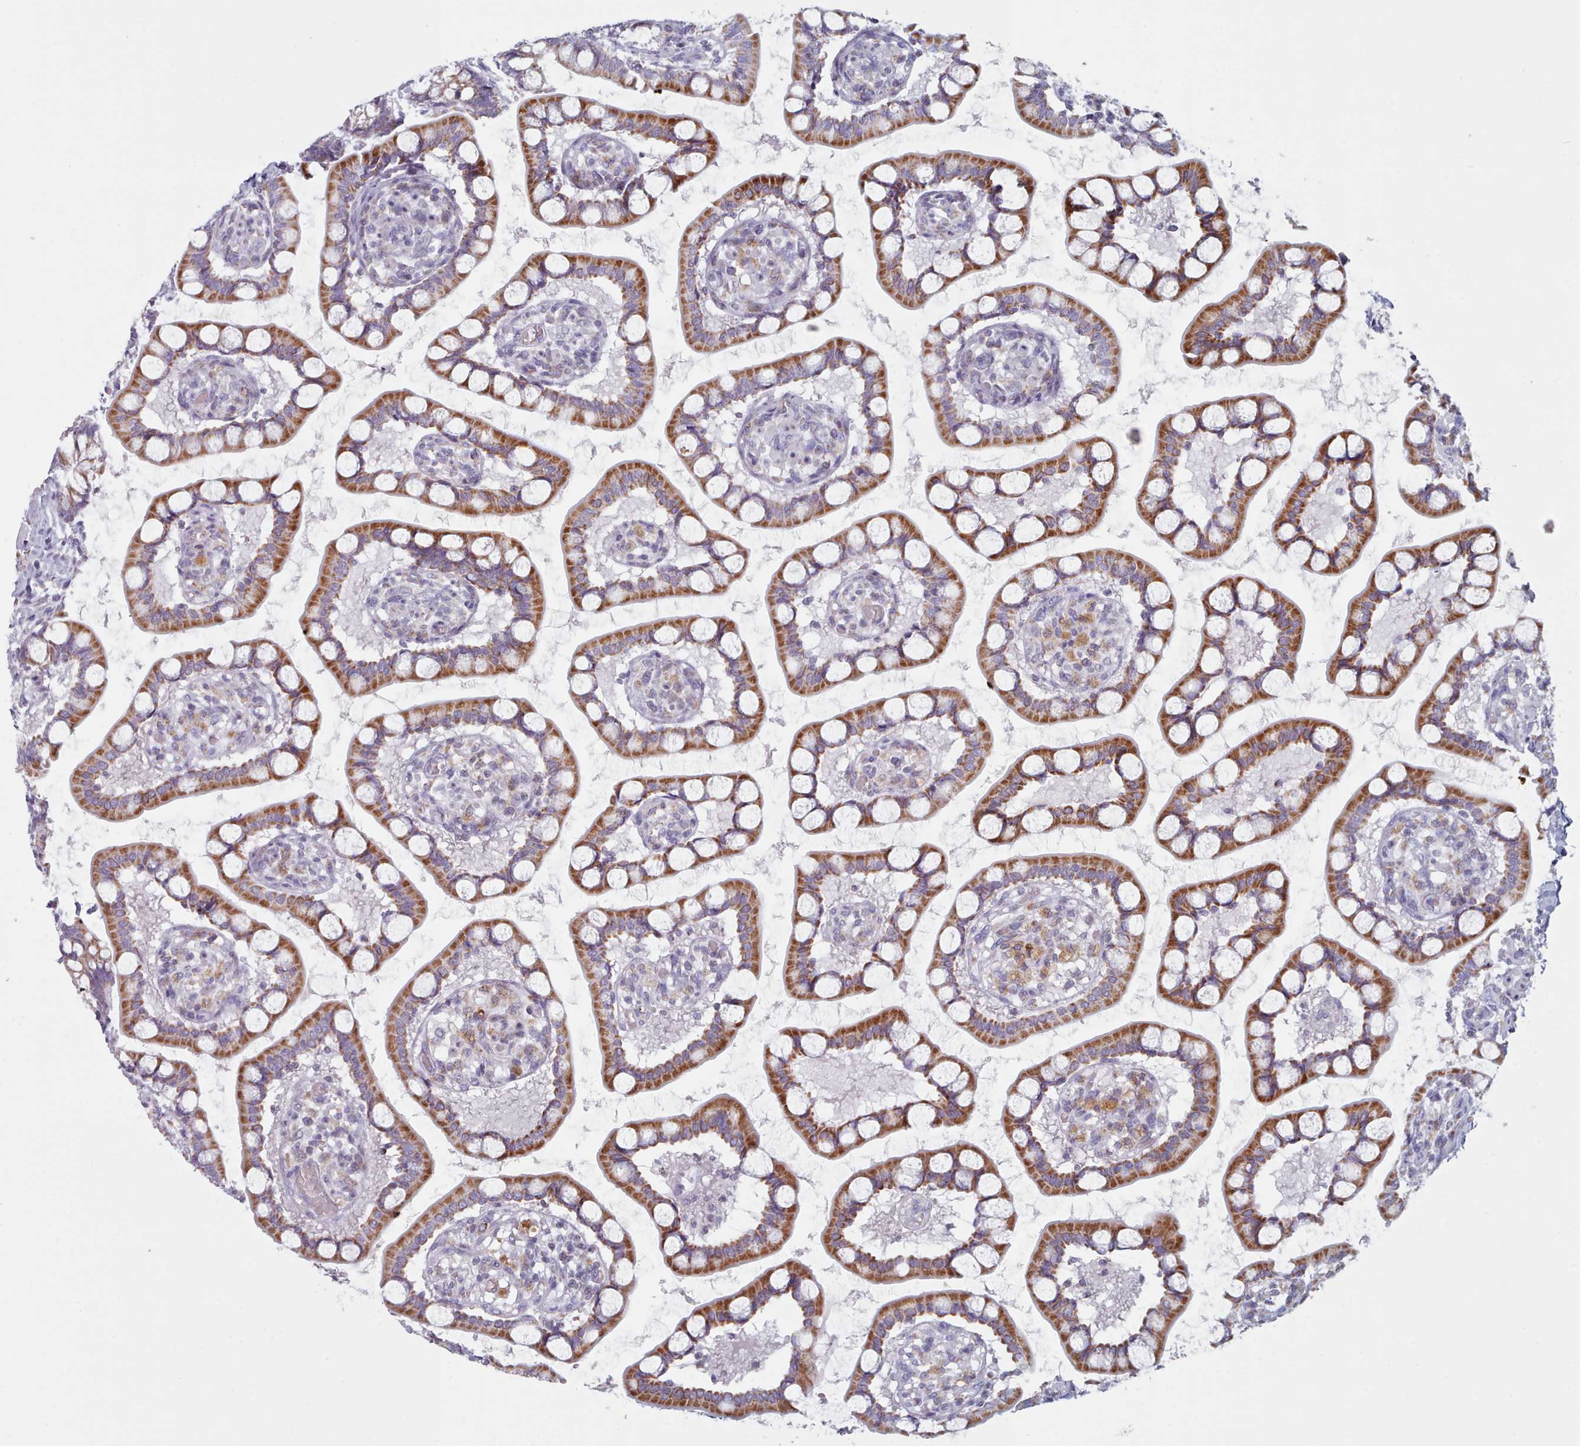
{"staining": {"intensity": "strong", "quantity": ">75%", "location": "cytoplasmic/membranous"}, "tissue": "small intestine", "cell_type": "Glandular cells", "image_type": "normal", "snomed": [{"axis": "morphology", "description": "Normal tissue, NOS"}, {"axis": "topography", "description": "Small intestine"}], "caption": "Brown immunohistochemical staining in unremarkable human small intestine displays strong cytoplasmic/membranous positivity in approximately >75% of glandular cells.", "gene": "FAM170B", "patient": {"sex": "male", "age": 52}}